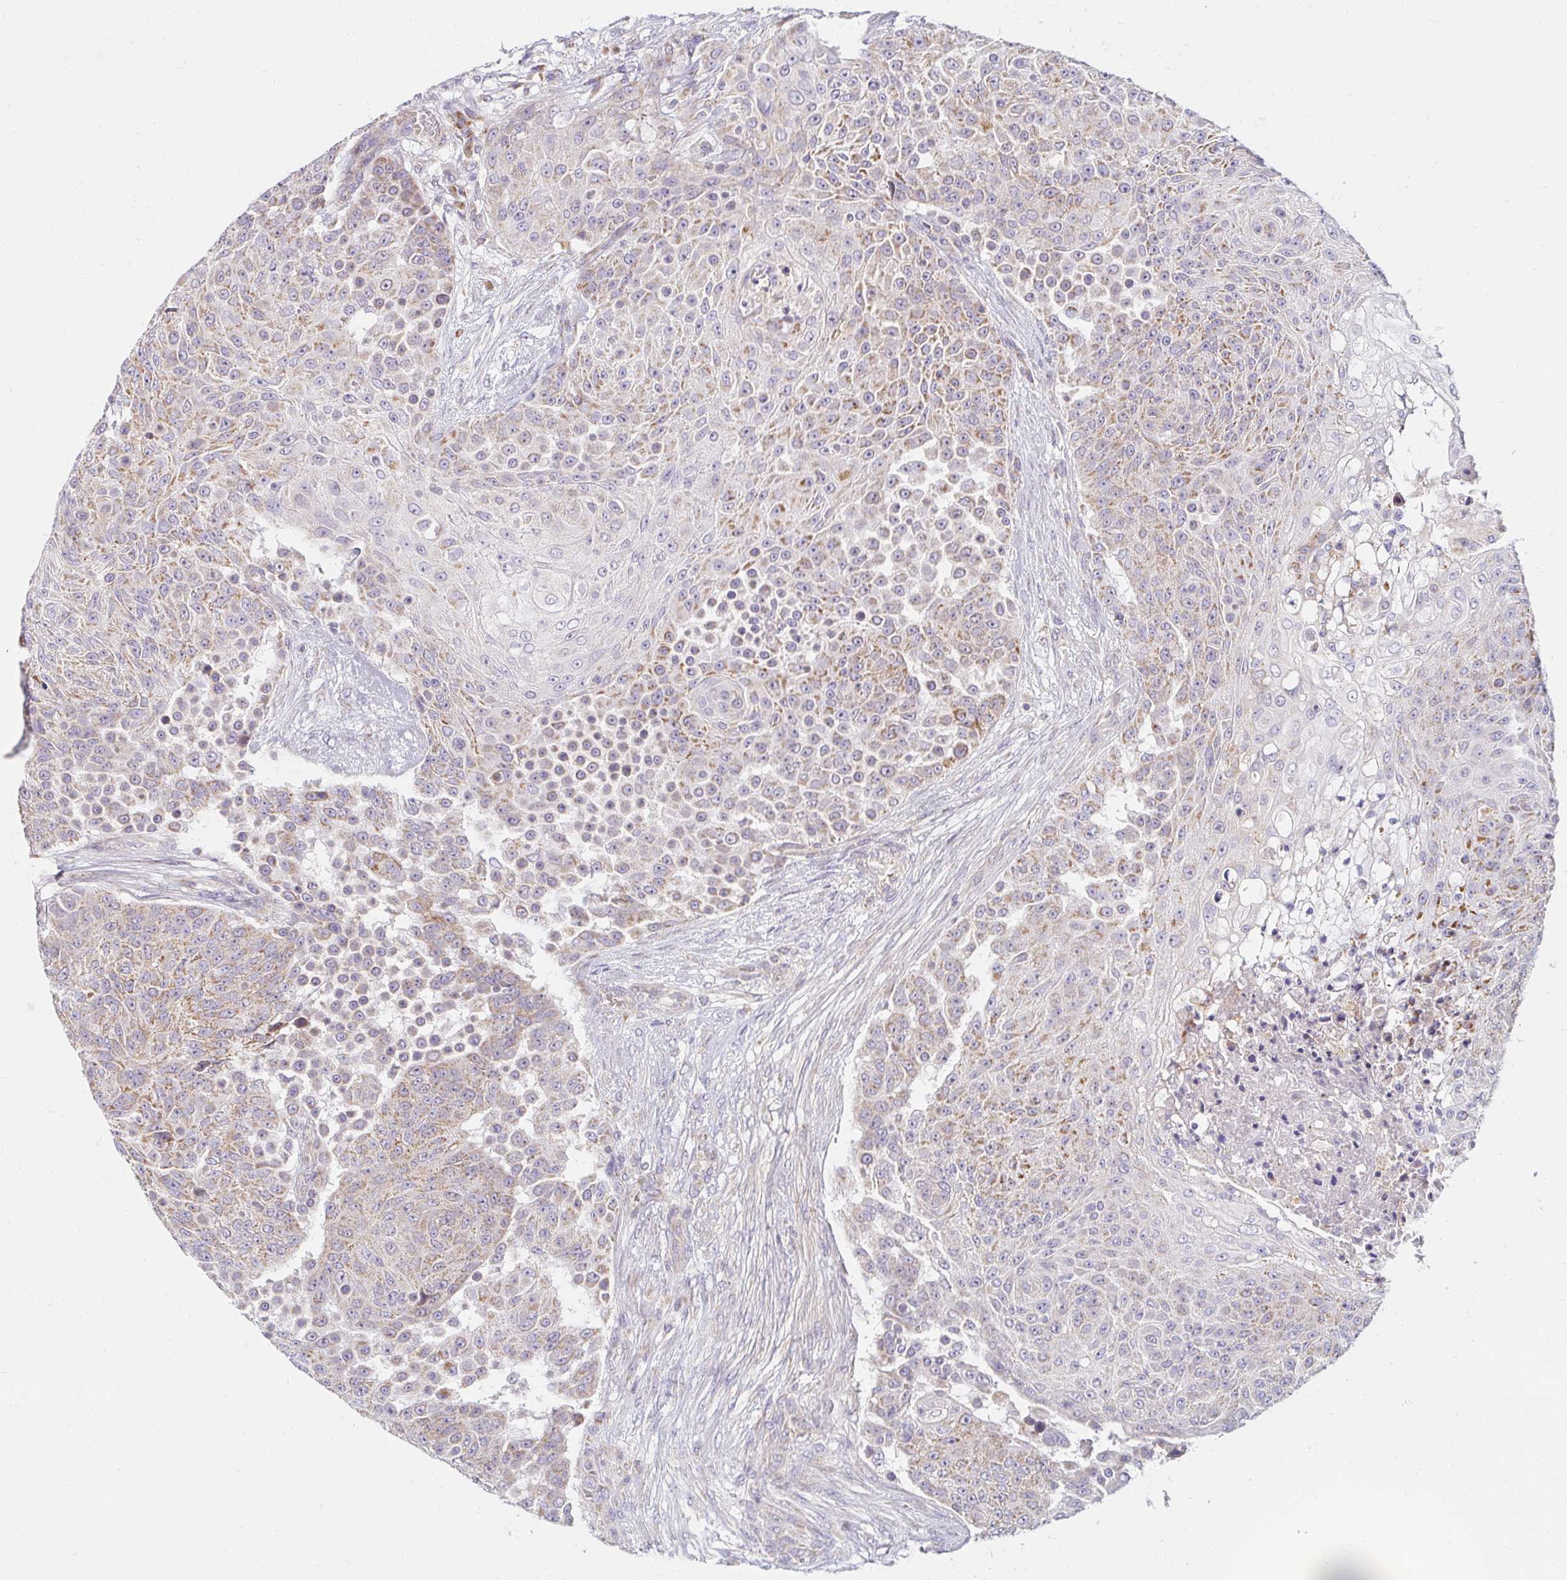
{"staining": {"intensity": "weak", "quantity": "25%-75%", "location": "cytoplasmic/membranous"}, "tissue": "urothelial cancer", "cell_type": "Tumor cells", "image_type": "cancer", "snomed": [{"axis": "morphology", "description": "Urothelial carcinoma, High grade"}, {"axis": "topography", "description": "Urinary bladder"}], "caption": "Protein staining exhibits weak cytoplasmic/membranous staining in approximately 25%-75% of tumor cells in urothelial cancer.", "gene": "SKP2", "patient": {"sex": "female", "age": 63}}